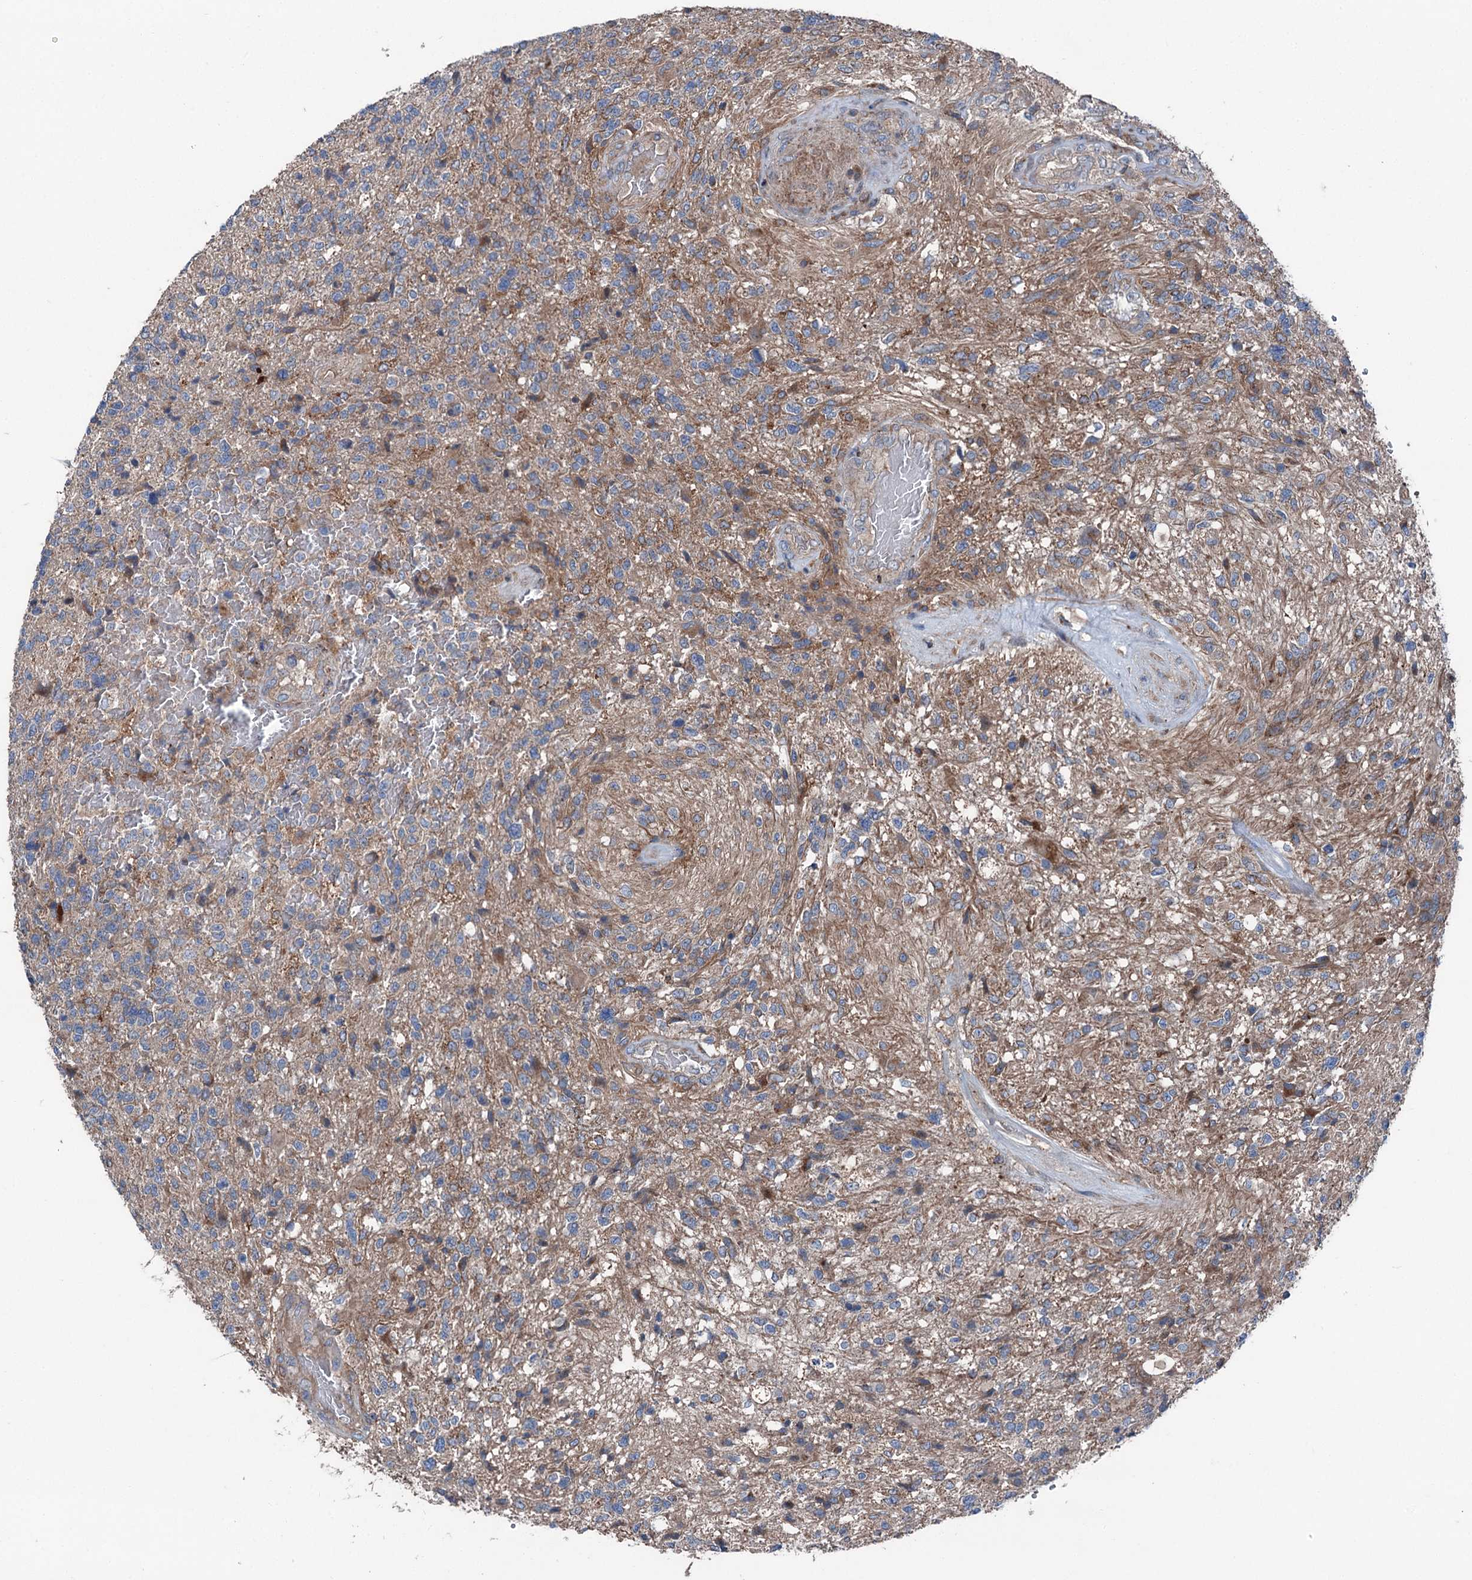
{"staining": {"intensity": "weak", "quantity": "25%-75%", "location": "cytoplasmic/membranous"}, "tissue": "glioma", "cell_type": "Tumor cells", "image_type": "cancer", "snomed": [{"axis": "morphology", "description": "Glioma, malignant, High grade"}, {"axis": "topography", "description": "Brain"}], "caption": "Glioma stained for a protein shows weak cytoplasmic/membranous positivity in tumor cells.", "gene": "RUFY1", "patient": {"sex": "male", "age": 56}}